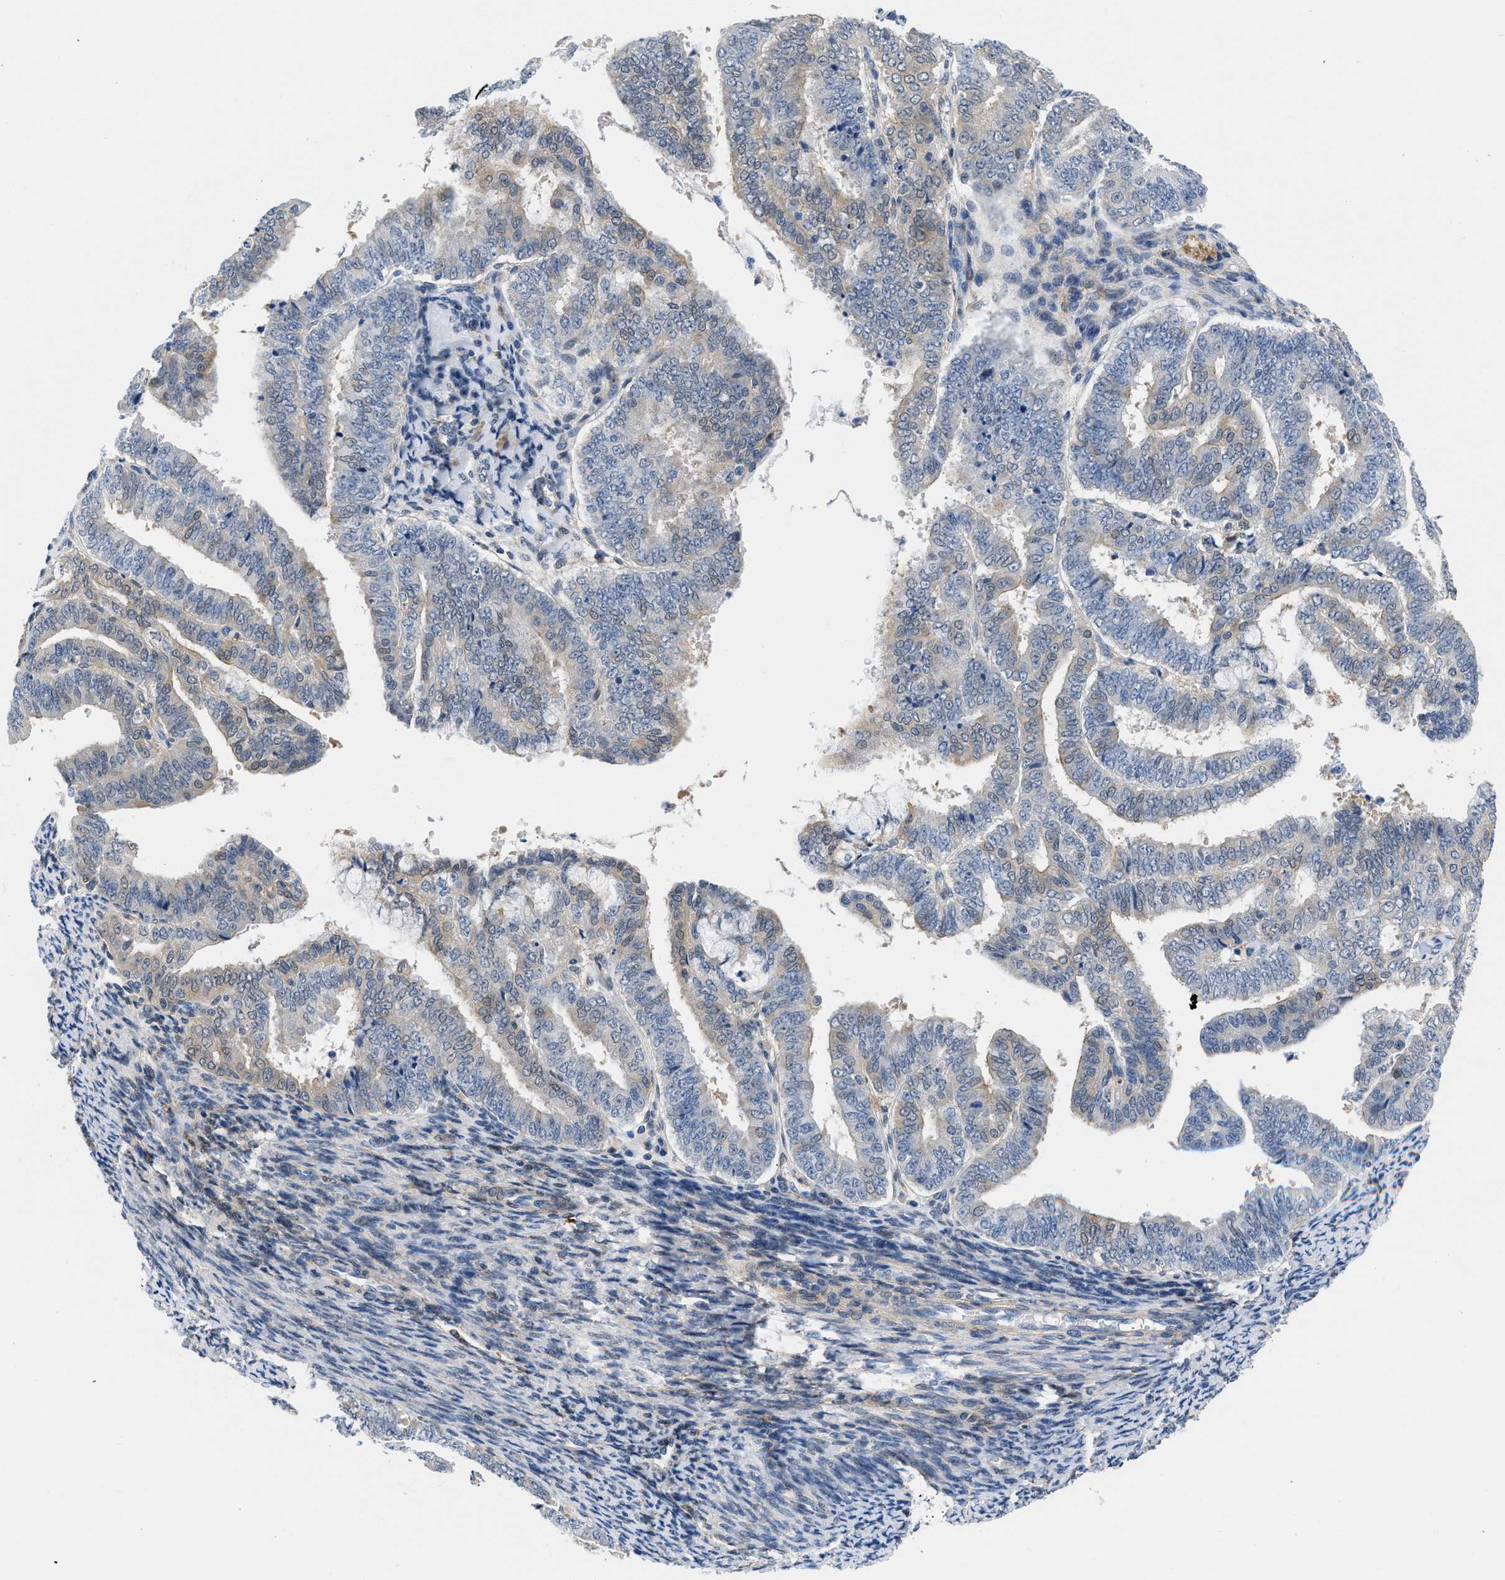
{"staining": {"intensity": "moderate", "quantity": "25%-75%", "location": "cytoplasmic/membranous,nuclear"}, "tissue": "endometrial cancer", "cell_type": "Tumor cells", "image_type": "cancer", "snomed": [{"axis": "morphology", "description": "Adenocarcinoma, NOS"}, {"axis": "topography", "description": "Endometrium"}], "caption": "This histopathology image shows IHC staining of endometrial adenocarcinoma, with medium moderate cytoplasmic/membranous and nuclear staining in approximately 25%-75% of tumor cells.", "gene": "CBR1", "patient": {"sex": "female", "age": 63}}